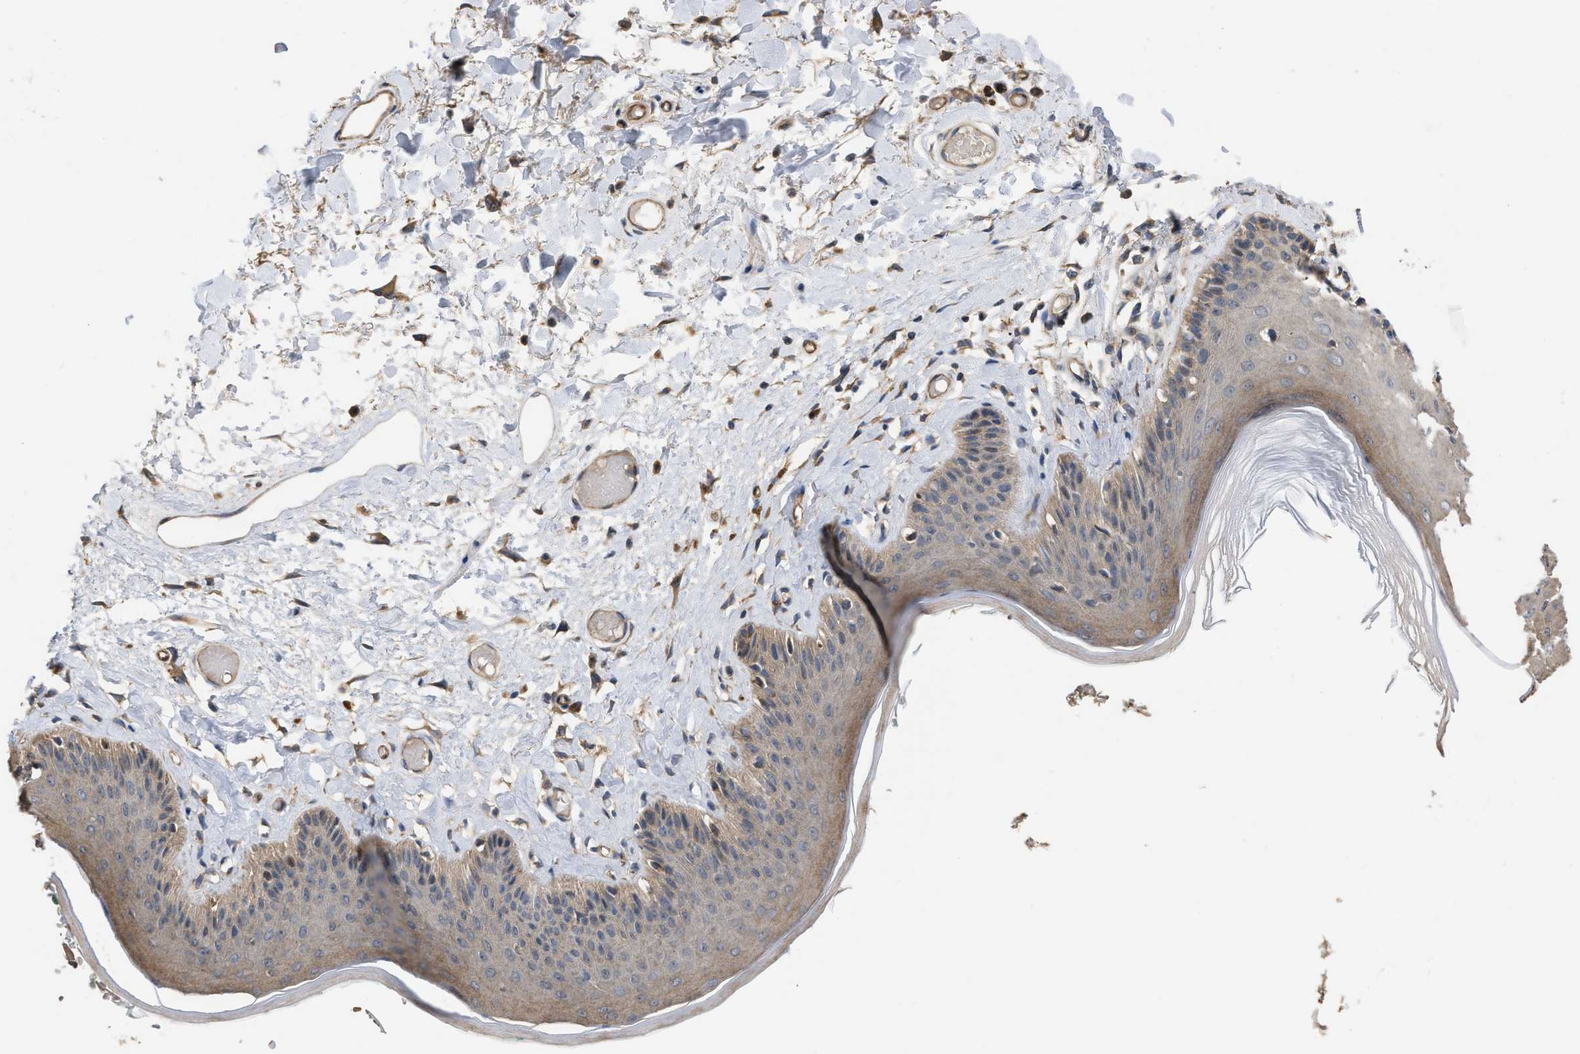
{"staining": {"intensity": "moderate", "quantity": "25%-75%", "location": "cytoplasmic/membranous"}, "tissue": "skin", "cell_type": "Epidermal cells", "image_type": "normal", "snomed": [{"axis": "morphology", "description": "Normal tissue, NOS"}, {"axis": "topography", "description": "Vulva"}], "caption": "Skin stained with DAB (3,3'-diaminobenzidine) IHC displays medium levels of moderate cytoplasmic/membranous positivity in about 25%-75% of epidermal cells.", "gene": "SLC4A11", "patient": {"sex": "female", "age": 73}}